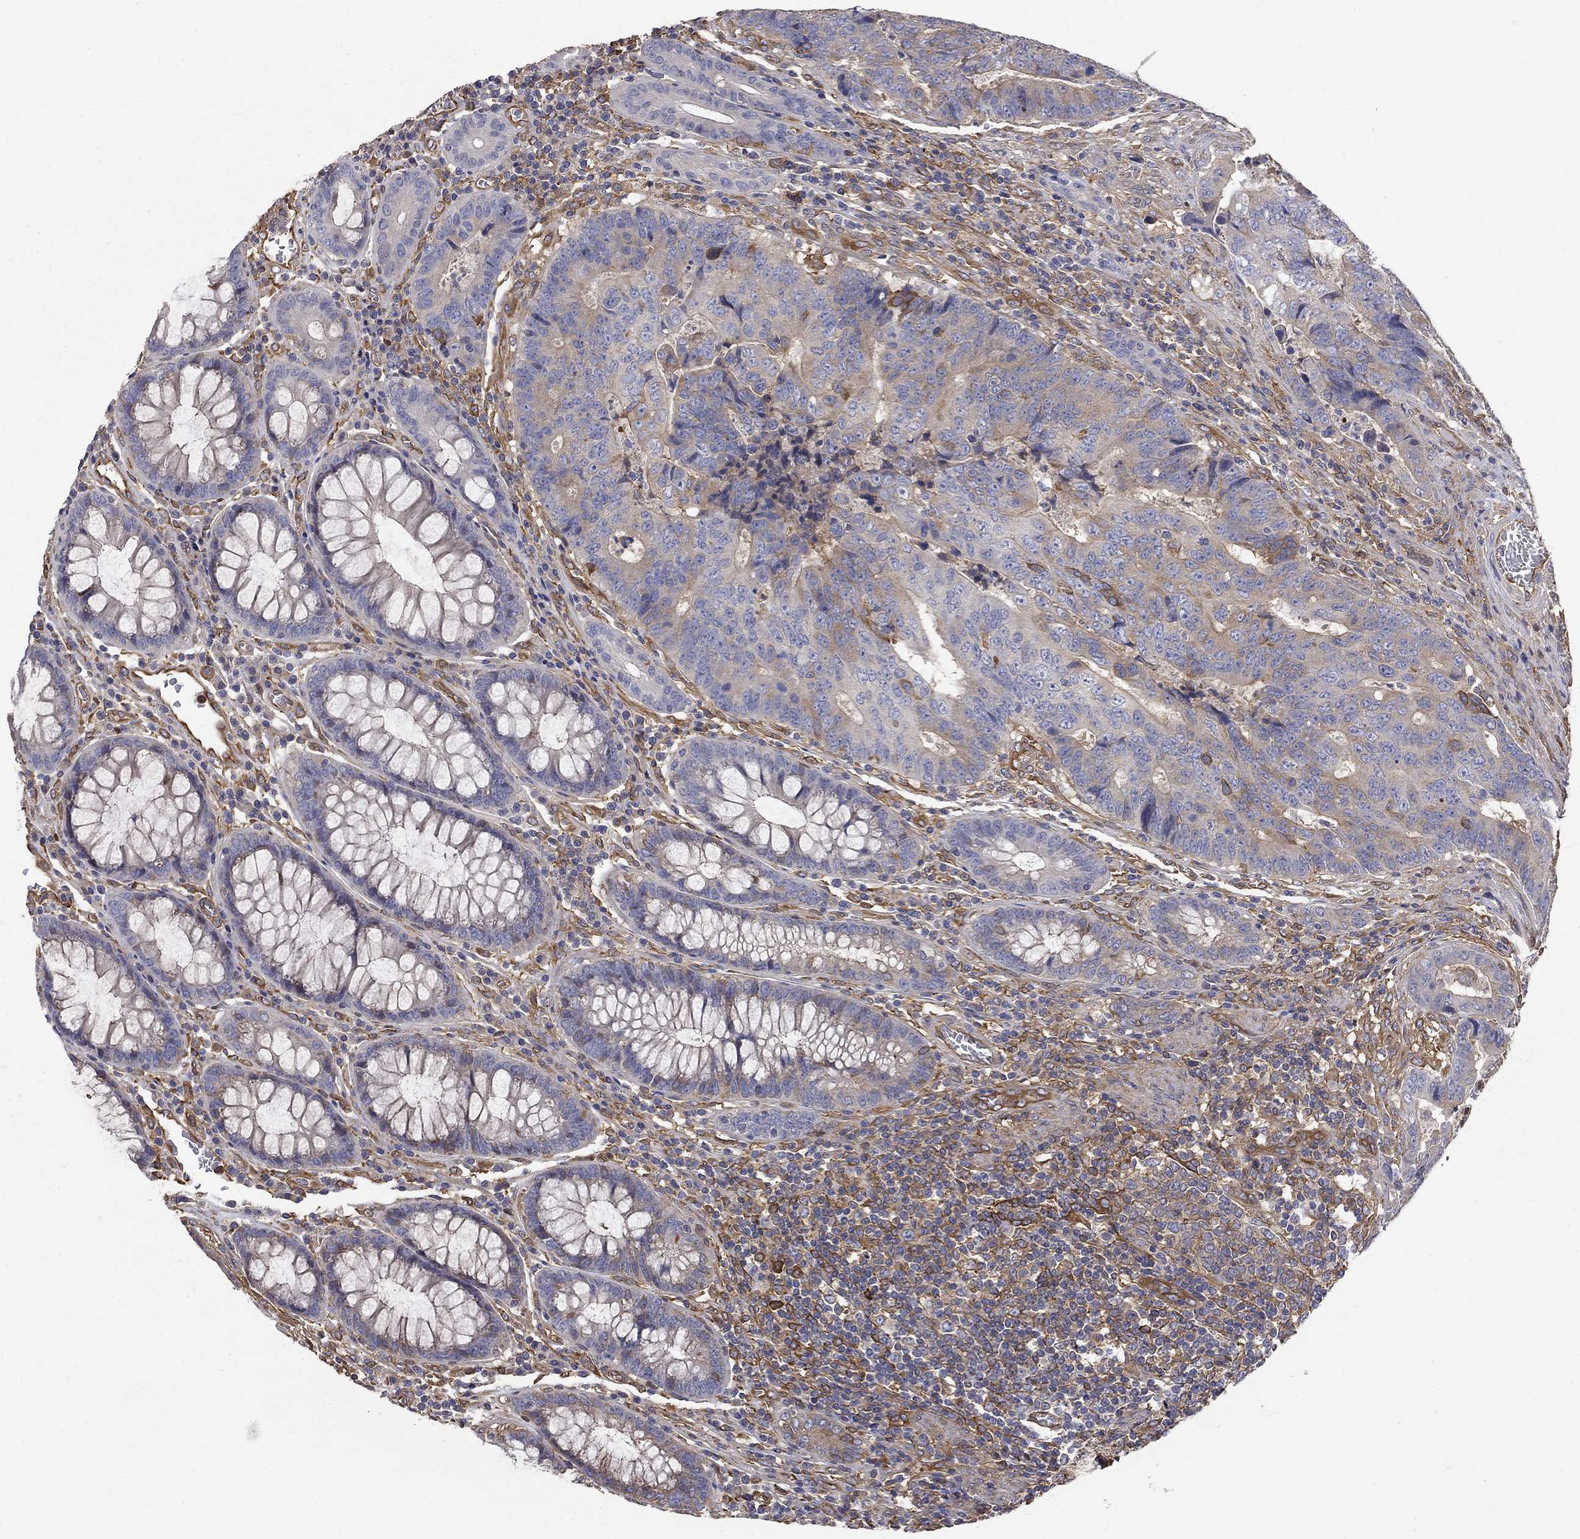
{"staining": {"intensity": "weak", "quantity": "25%-75%", "location": "cytoplasmic/membranous"}, "tissue": "colorectal cancer", "cell_type": "Tumor cells", "image_type": "cancer", "snomed": [{"axis": "morphology", "description": "Adenocarcinoma, NOS"}, {"axis": "topography", "description": "Colon"}], "caption": "A photomicrograph of colorectal adenocarcinoma stained for a protein demonstrates weak cytoplasmic/membranous brown staining in tumor cells.", "gene": "DPYSL2", "patient": {"sex": "female", "age": 48}}